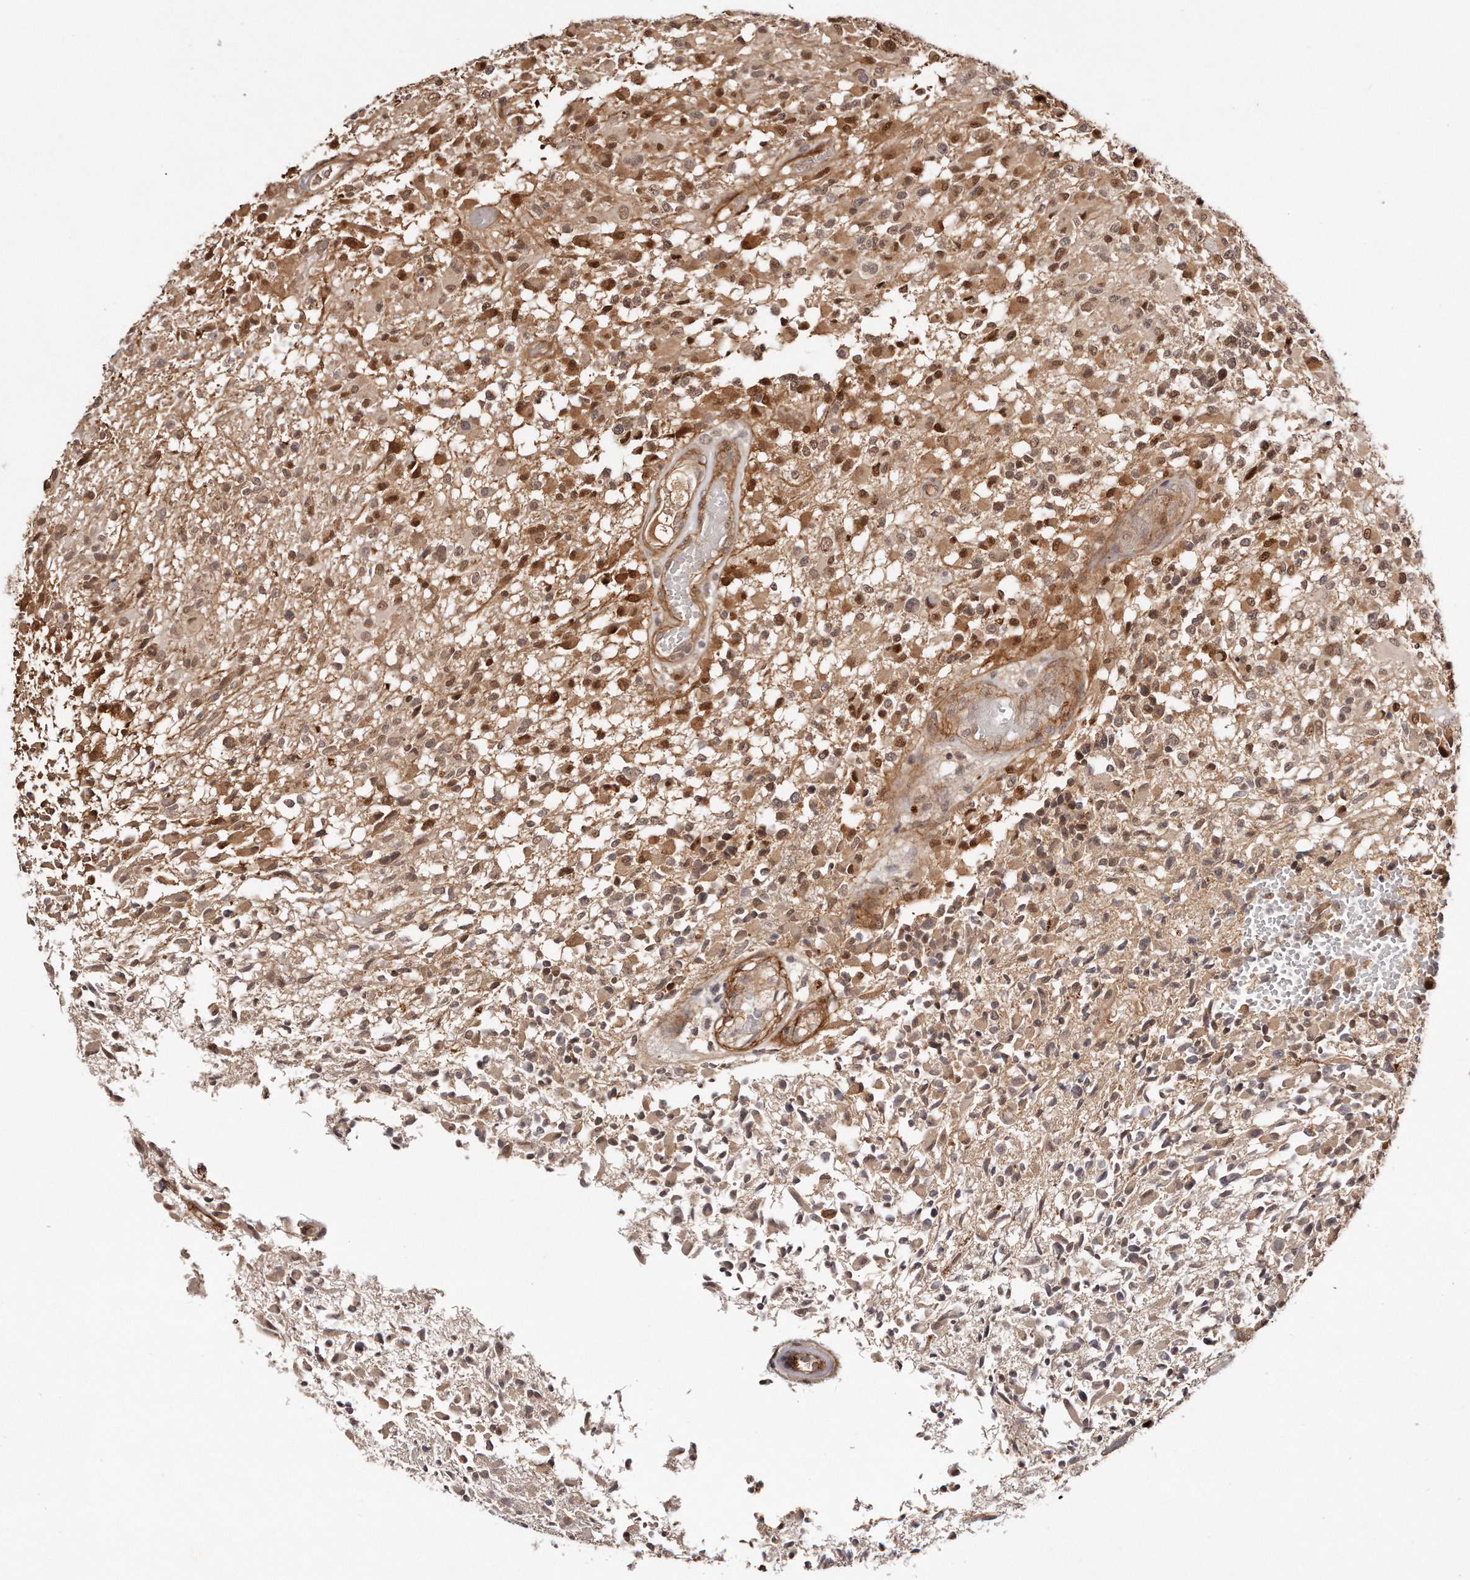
{"staining": {"intensity": "moderate", "quantity": "25%-75%", "location": "cytoplasmic/membranous,nuclear"}, "tissue": "glioma", "cell_type": "Tumor cells", "image_type": "cancer", "snomed": [{"axis": "morphology", "description": "Glioma, malignant, High grade"}, {"axis": "morphology", "description": "Glioblastoma, NOS"}, {"axis": "topography", "description": "Brain"}], "caption": "Glioma tissue shows moderate cytoplasmic/membranous and nuclear staining in approximately 25%-75% of tumor cells", "gene": "SOX4", "patient": {"sex": "male", "age": 60}}